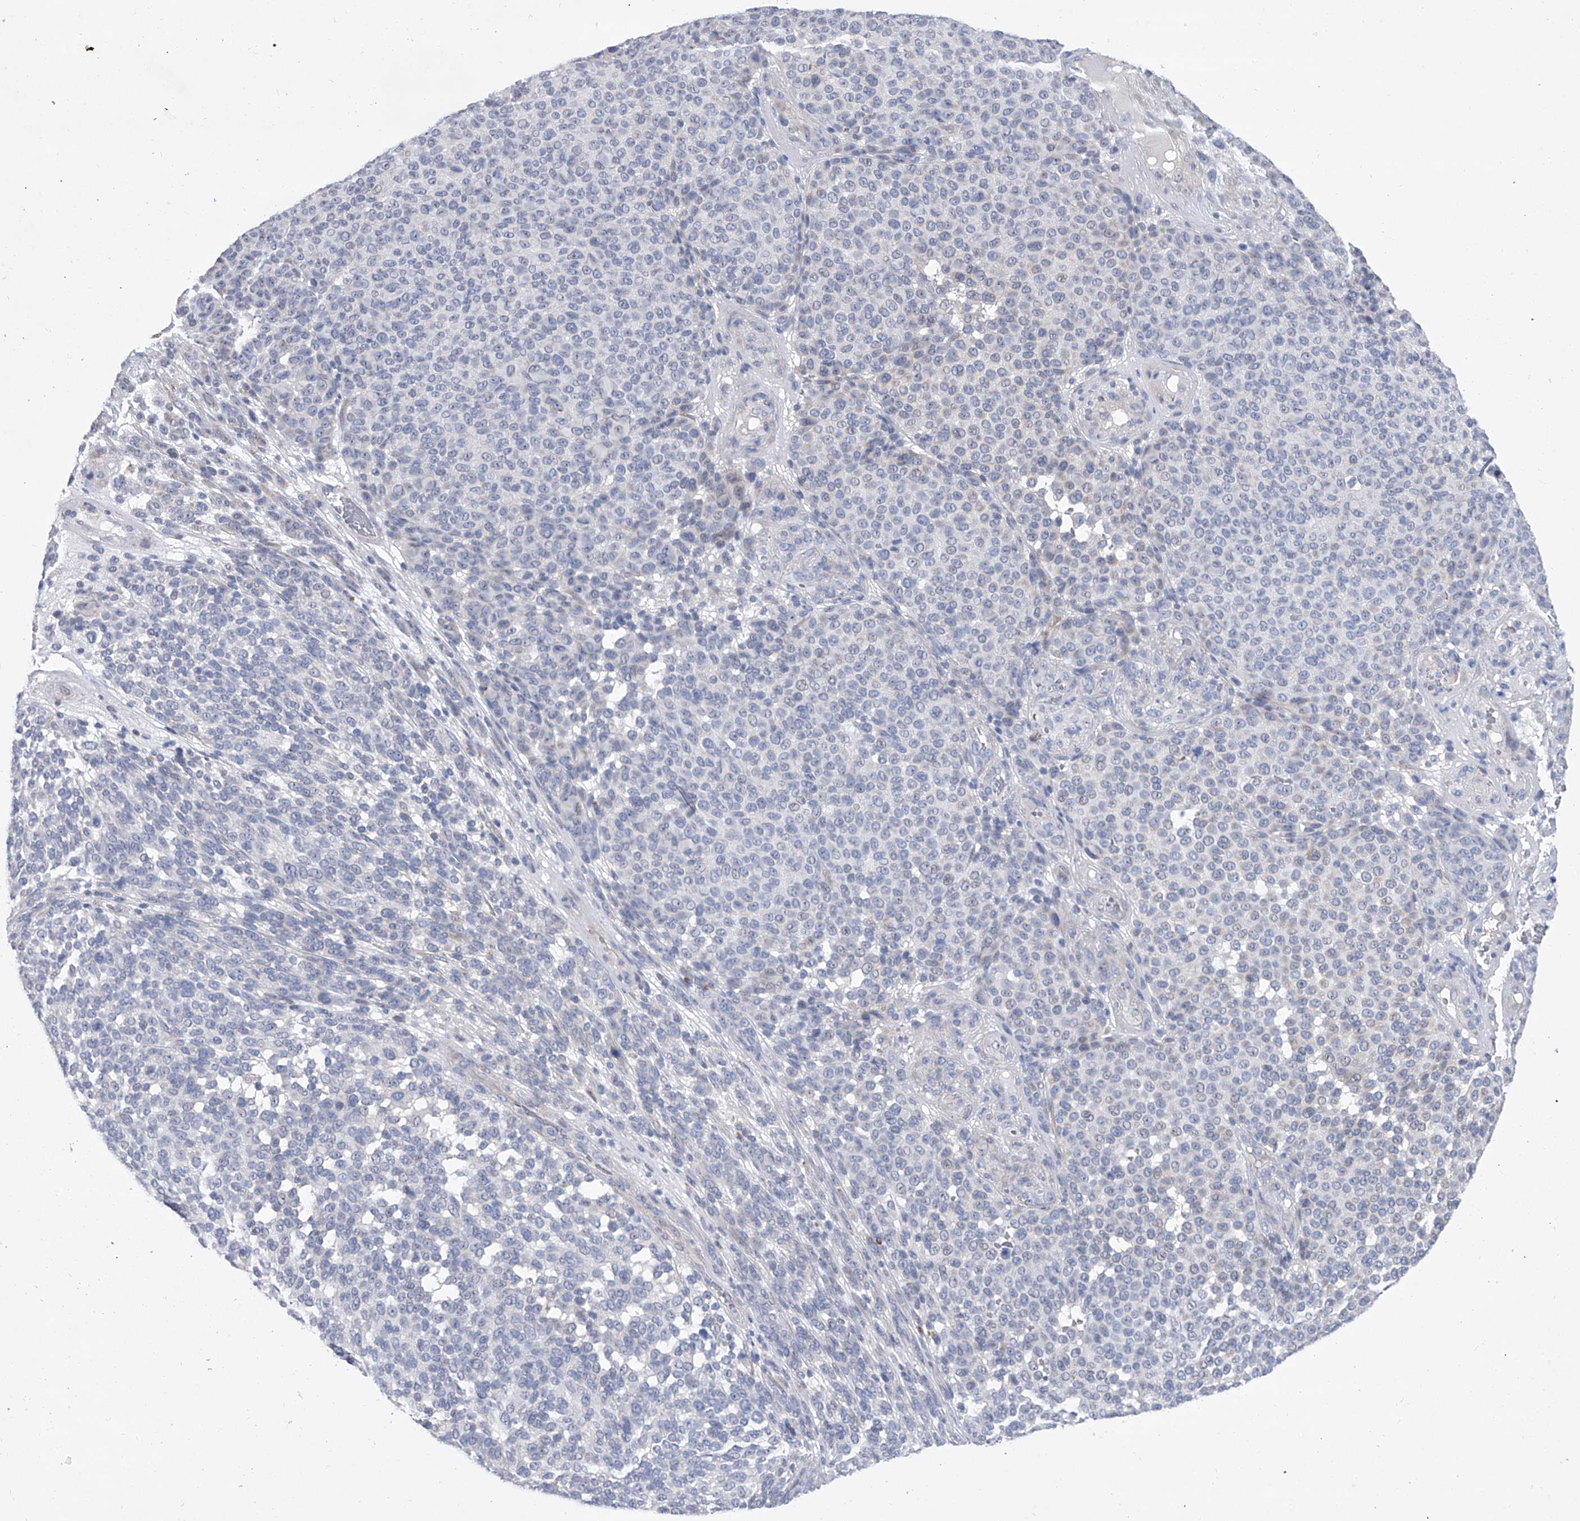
{"staining": {"intensity": "negative", "quantity": "none", "location": "none"}, "tissue": "melanoma", "cell_type": "Tumor cells", "image_type": "cancer", "snomed": [{"axis": "morphology", "description": "Malignant melanoma, NOS"}, {"axis": "topography", "description": "Skin"}], "caption": "Tumor cells show no significant expression in melanoma.", "gene": "ALG14", "patient": {"sex": "male", "age": 49}}